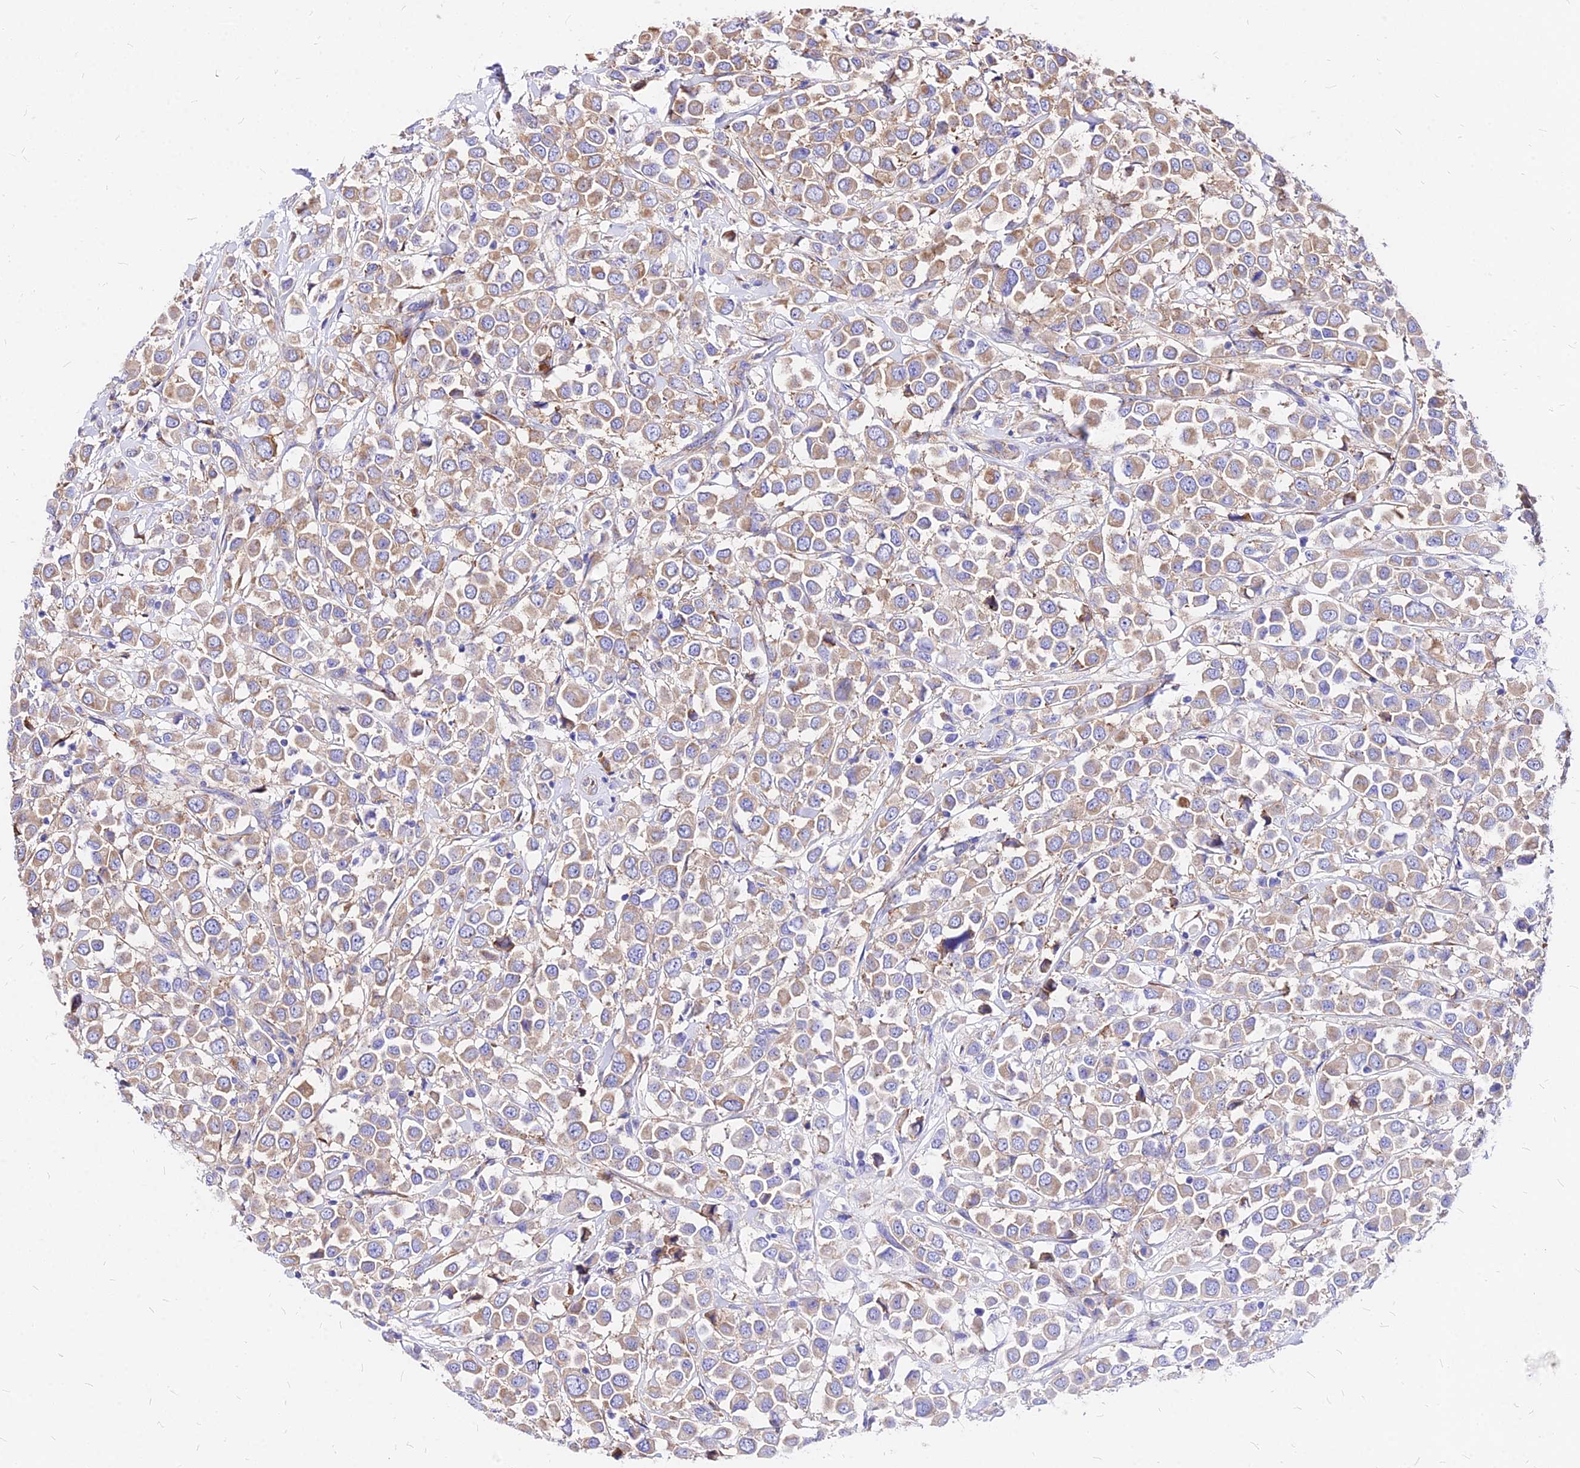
{"staining": {"intensity": "moderate", "quantity": ">75%", "location": "cytoplasmic/membranous"}, "tissue": "breast cancer", "cell_type": "Tumor cells", "image_type": "cancer", "snomed": [{"axis": "morphology", "description": "Duct carcinoma"}, {"axis": "topography", "description": "Breast"}], "caption": "A histopathology image showing moderate cytoplasmic/membranous expression in about >75% of tumor cells in invasive ductal carcinoma (breast), as visualized by brown immunohistochemical staining.", "gene": "RPL19", "patient": {"sex": "female", "age": 61}}